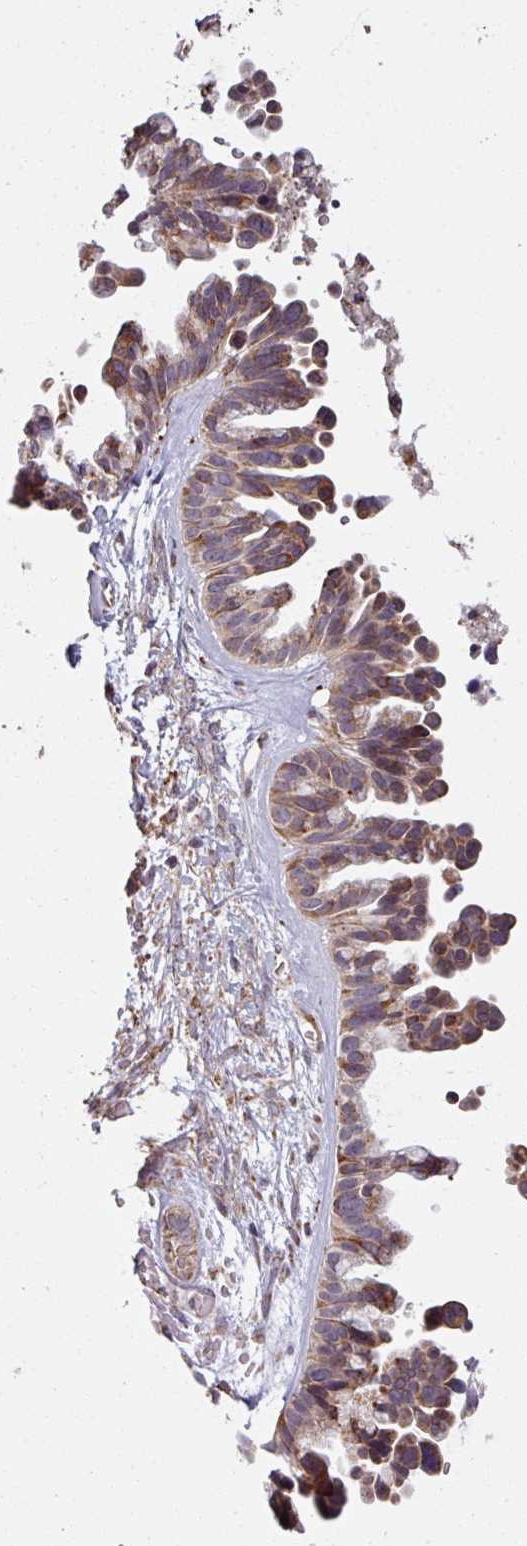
{"staining": {"intensity": "moderate", "quantity": ">75%", "location": "cytoplasmic/membranous"}, "tissue": "ovarian cancer", "cell_type": "Tumor cells", "image_type": "cancer", "snomed": [{"axis": "morphology", "description": "Cystadenocarcinoma, serous, NOS"}, {"axis": "topography", "description": "Ovary"}], "caption": "Moderate cytoplasmic/membranous staining for a protein is appreciated in approximately >75% of tumor cells of ovarian cancer (serous cystadenocarcinoma) using immunohistochemistry.", "gene": "MAGT1", "patient": {"sex": "female", "age": 56}}